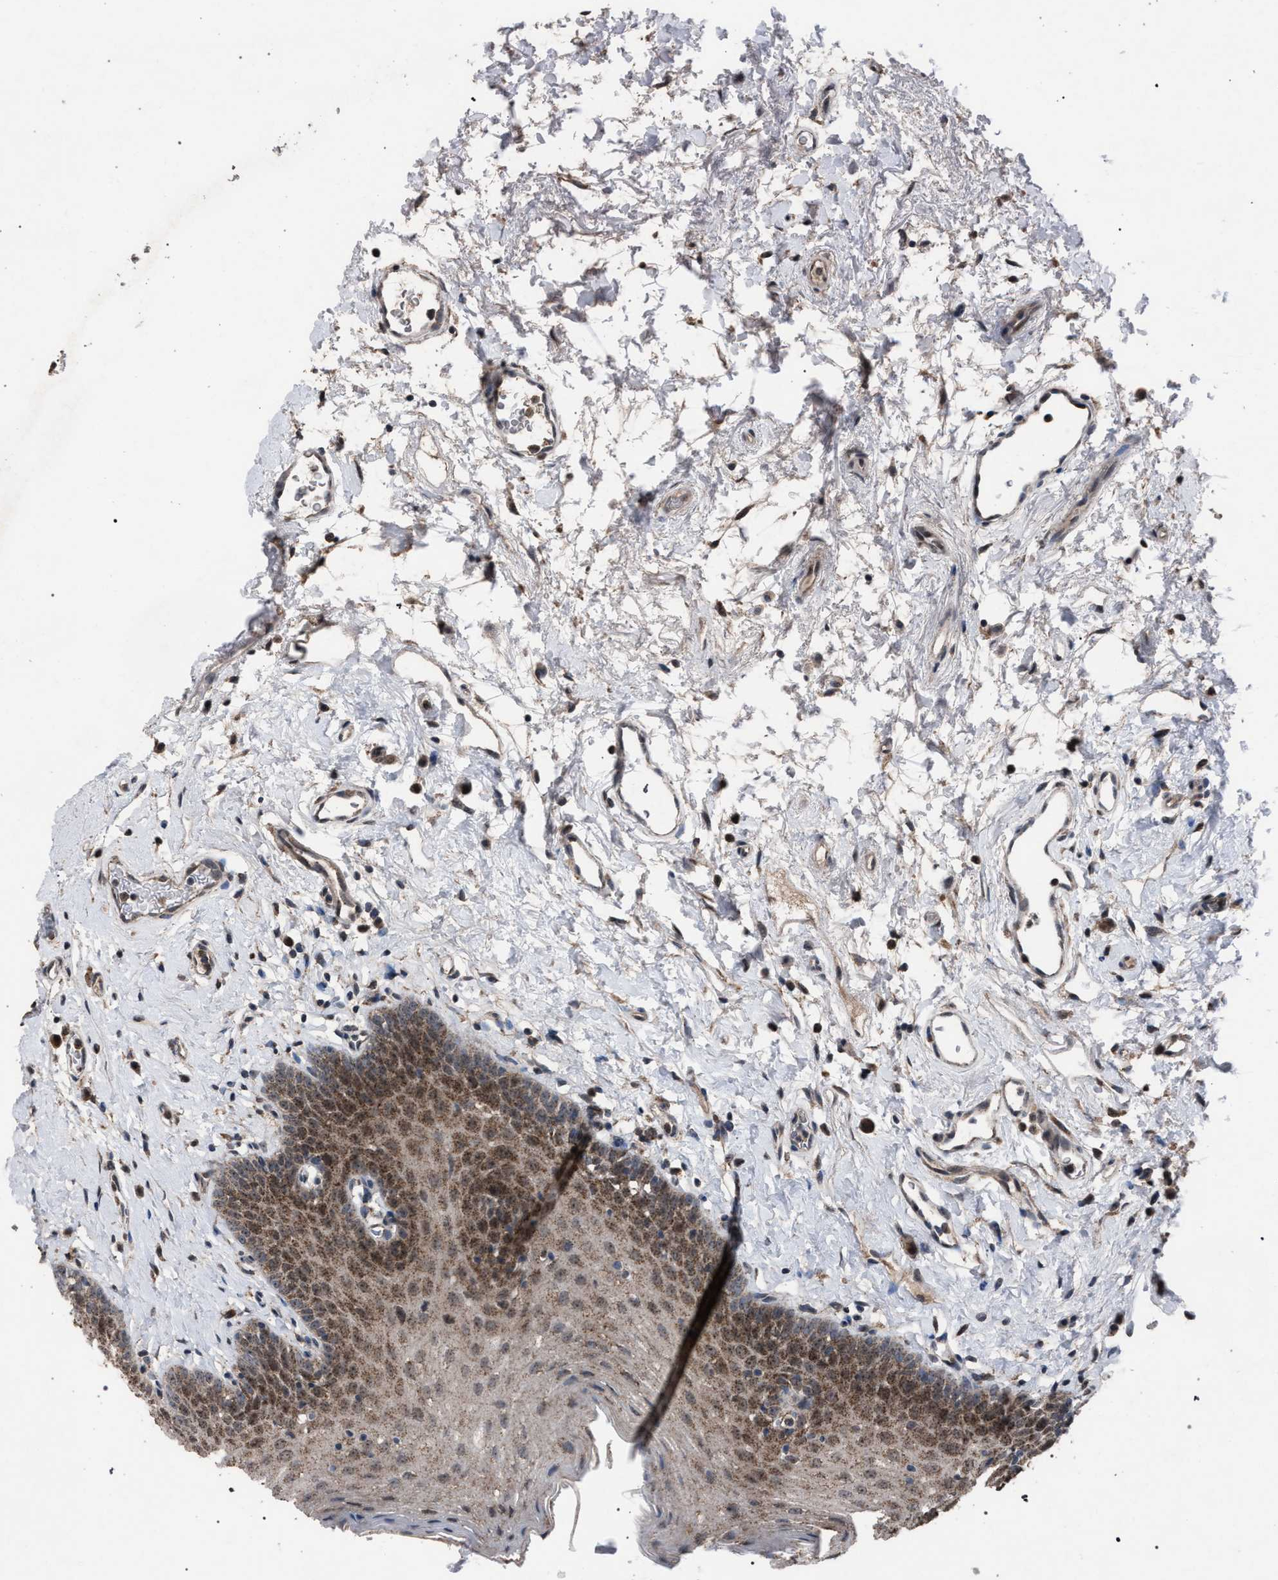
{"staining": {"intensity": "moderate", "quantity": "25%-75%", "location": "cytoplasmic/membranous"}, "tissue": "oral mucosa", "cell_type": "Squamous epithelial cells", "image_type": "normal", "snomed": [{"axis": "morphology", "description": "Normal tissue, NOS"}, {"axis": "topography", "description": "Oral tissue"}], "caption": "A brown stain labels moderate cytoplasmic/membranous positivity of a protein in squamous epithelial cells of benign oral mucosa.", "gene": "HSD17B4", "patient": {"sex": "male", "age": 66}}